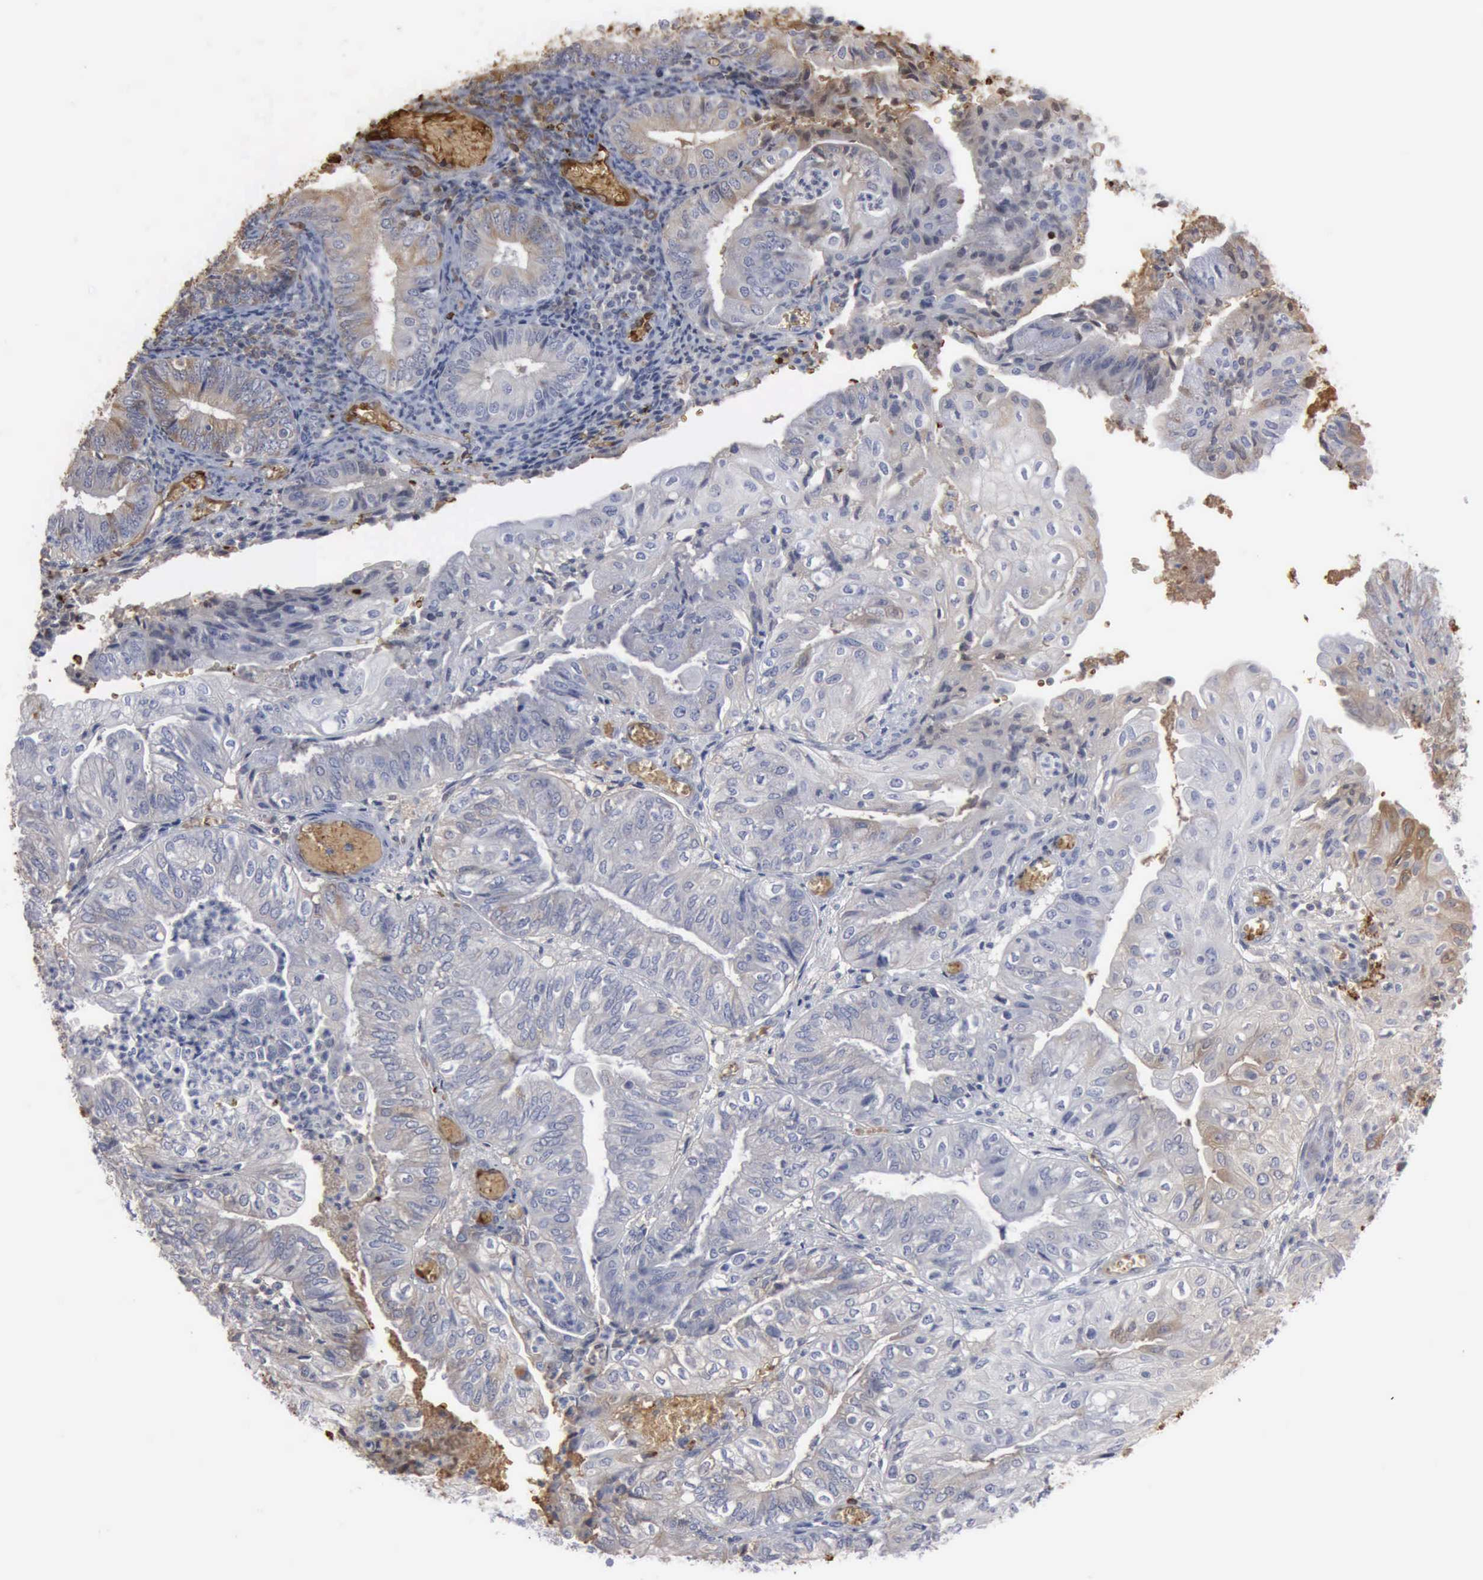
{"staining": {"intensity": "weak", "quantity": "<25%", "location": "cytoplasmic/membranous"}, "tissue": "endometrial cancer", "cell_type": "Tumor cells", "image_type": "cancer", "snomed": [{"axis": "morphology", "description": "Adenocarcinoma, NOS"}, {"axis": "topography", "description": "Endometrium"}], "caption": "Human endometrial adenocarcinoma stained for a protein using IHC shows no staining in tumor cells.", "gene": "TGFB1", "patient": {"sex": "female", "age": 55}}